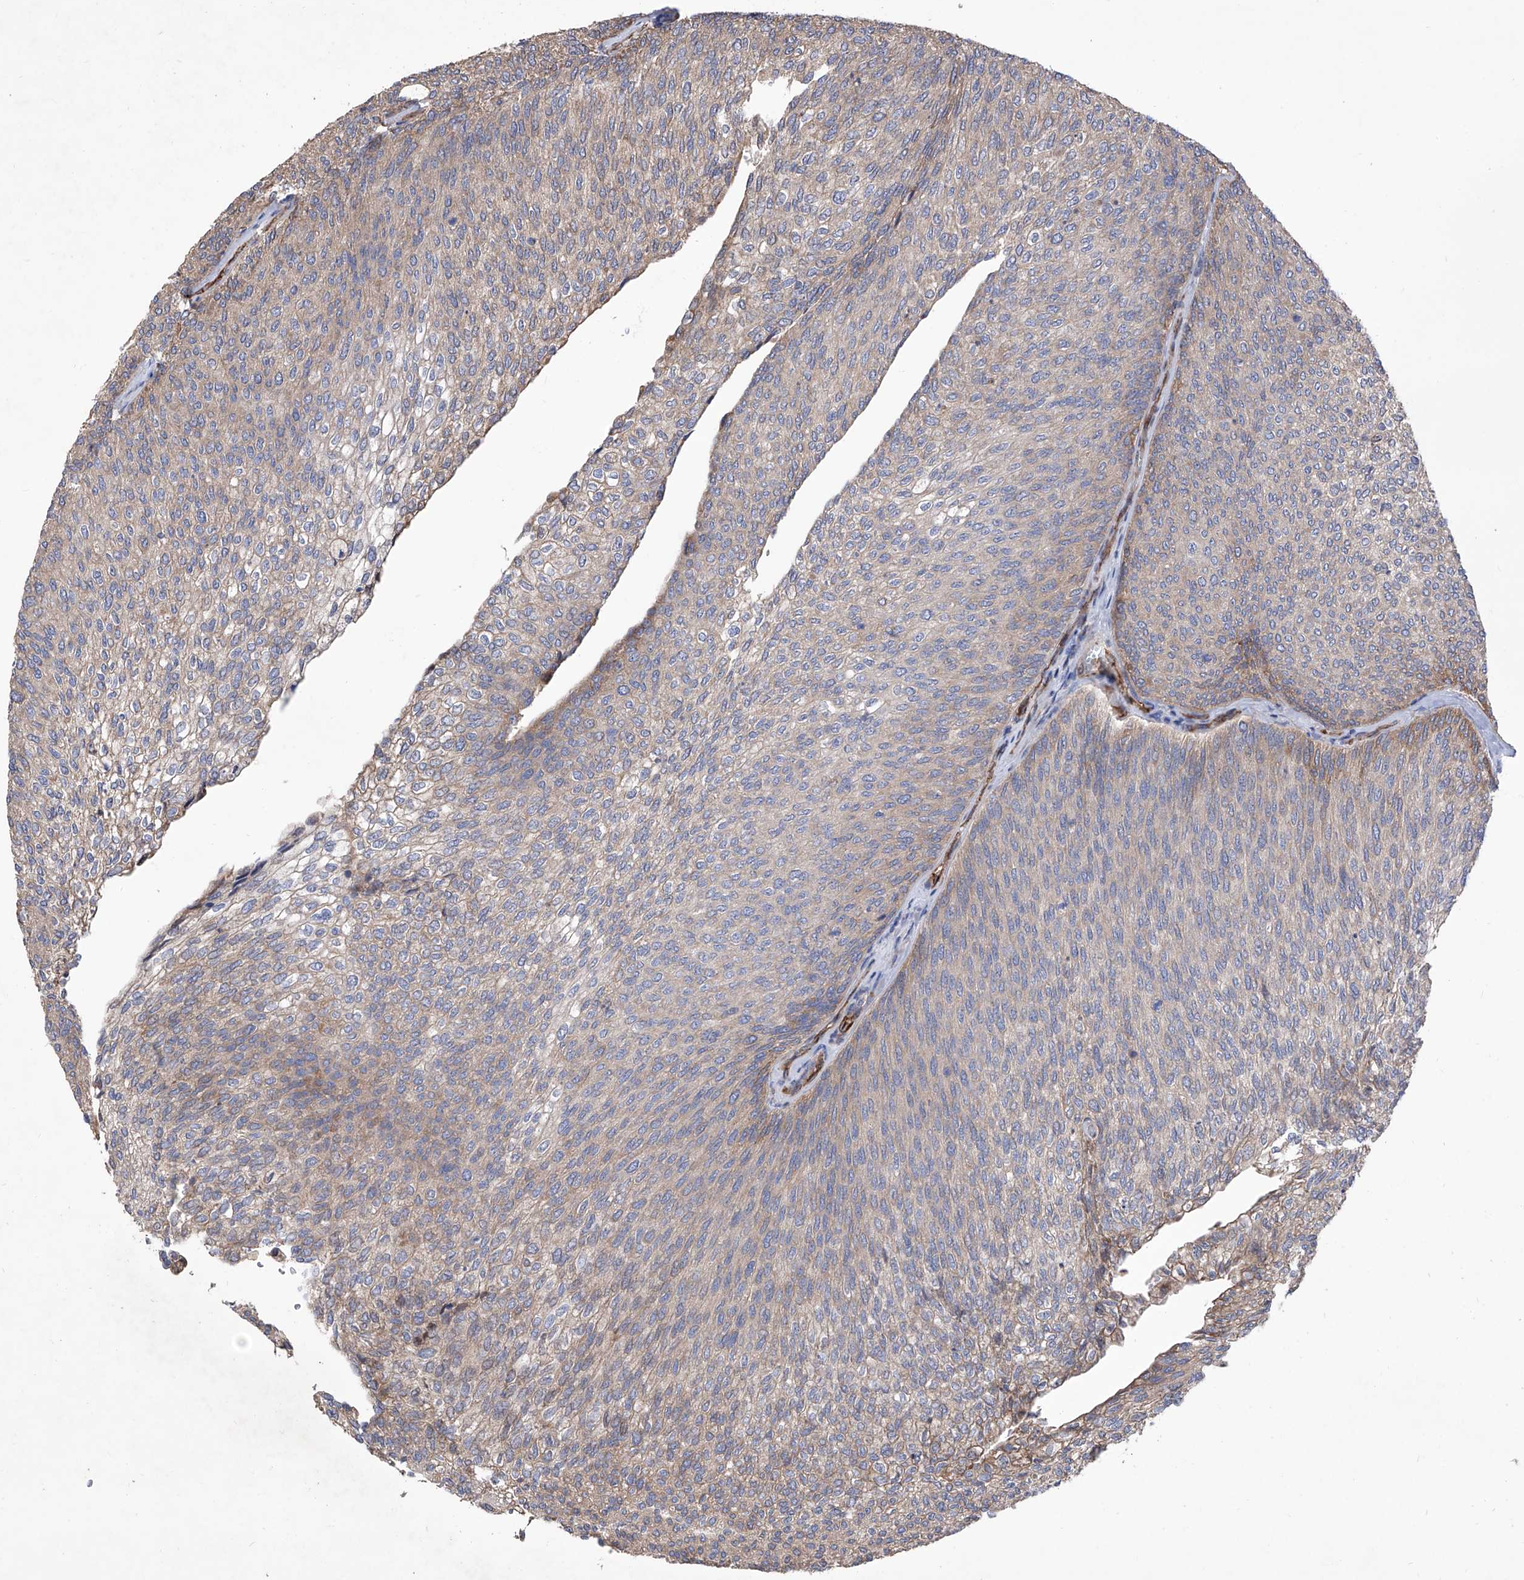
{"staining": {"intensity": "weak", "quantity": ">75%", "location": "cytoplasmic/membranous"}, "tissue": "urothelial cancer", "cell_type": "Tumor cells", "image_type": "cancer", "snomed": [{"axis": "morphology", "description": "Urothelial carcinoma, Low grade"}, {"axis": "topography", "description": "Urinary bladder"}], "caption": "Tumor cells demonstrate low levels of weak cytoplasmic/membranous staining in approximately >75% of cells in urothelial carcinoma (low-grade).", "gene": "INPP5B", "patient": {"sex": "female", "age": 79}}